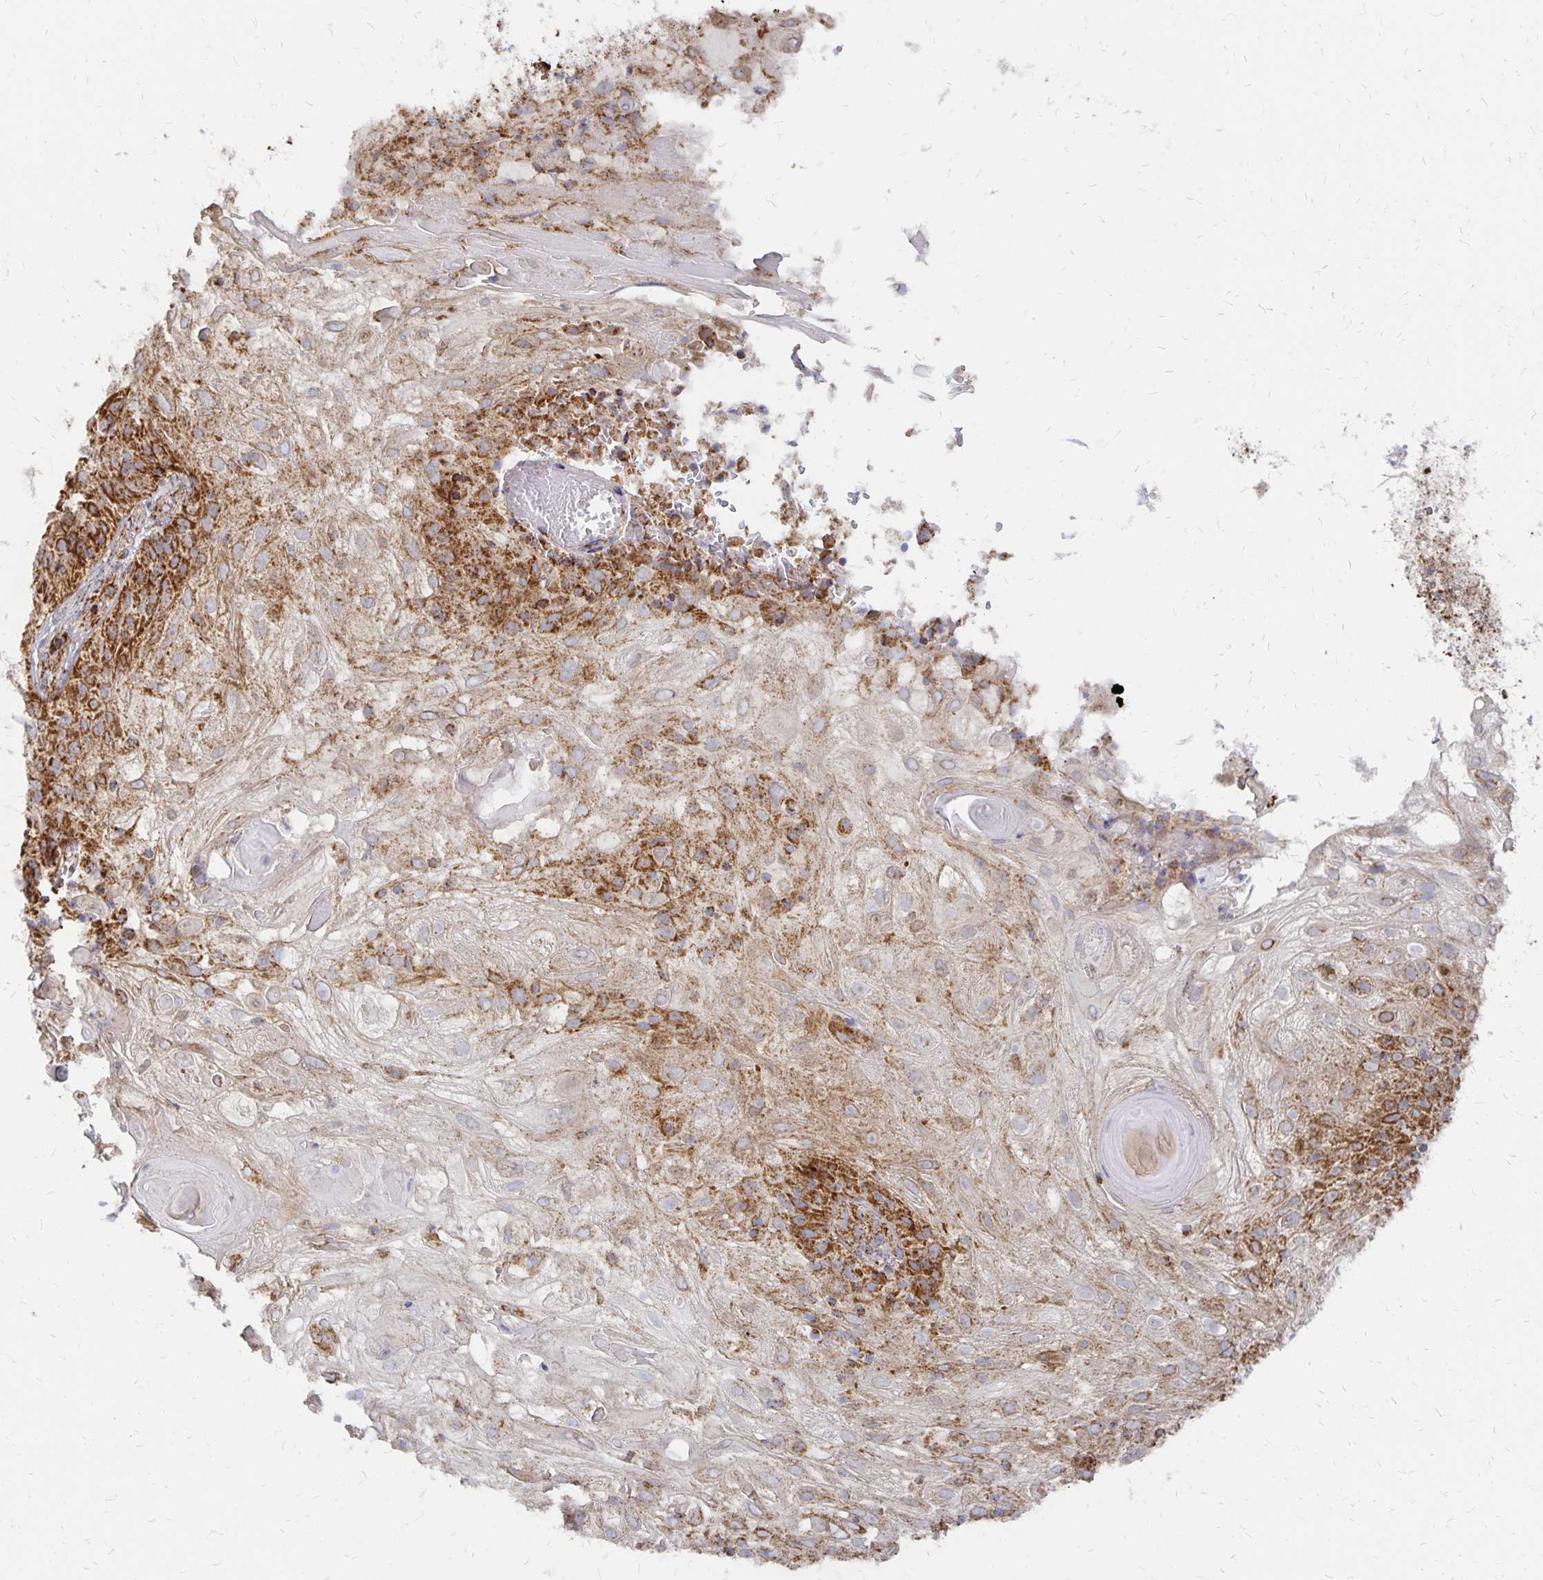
{"staining": {"intensity": "strong", "quantity": ">75%", "location": "cytoplasmic/membranous"}, "tissue": "skin cancer", "cell_type": "Tumor cells", "image_type": "cancer", "snomed": [{"axis": "morphology", "description": "Normal tissue, NOS"}, {"axis": "morphology", "description": "Squamous cell carcinoma, NOS"}, {"axis": "topography", "description": "Skin"}], "caption": "Immunohistochemical staining of squamous cell carcinoma (skin) reveals high levels of strong cytoplasmic/membranous staining in approximately >75% of tumor cells. The staining was performed using DAB, with brown indicating positive protein expression. Nuclei are stained blue with hematoxylin.", "gene": "STOML2", "patient": {"sex": "female", "age": 83}}